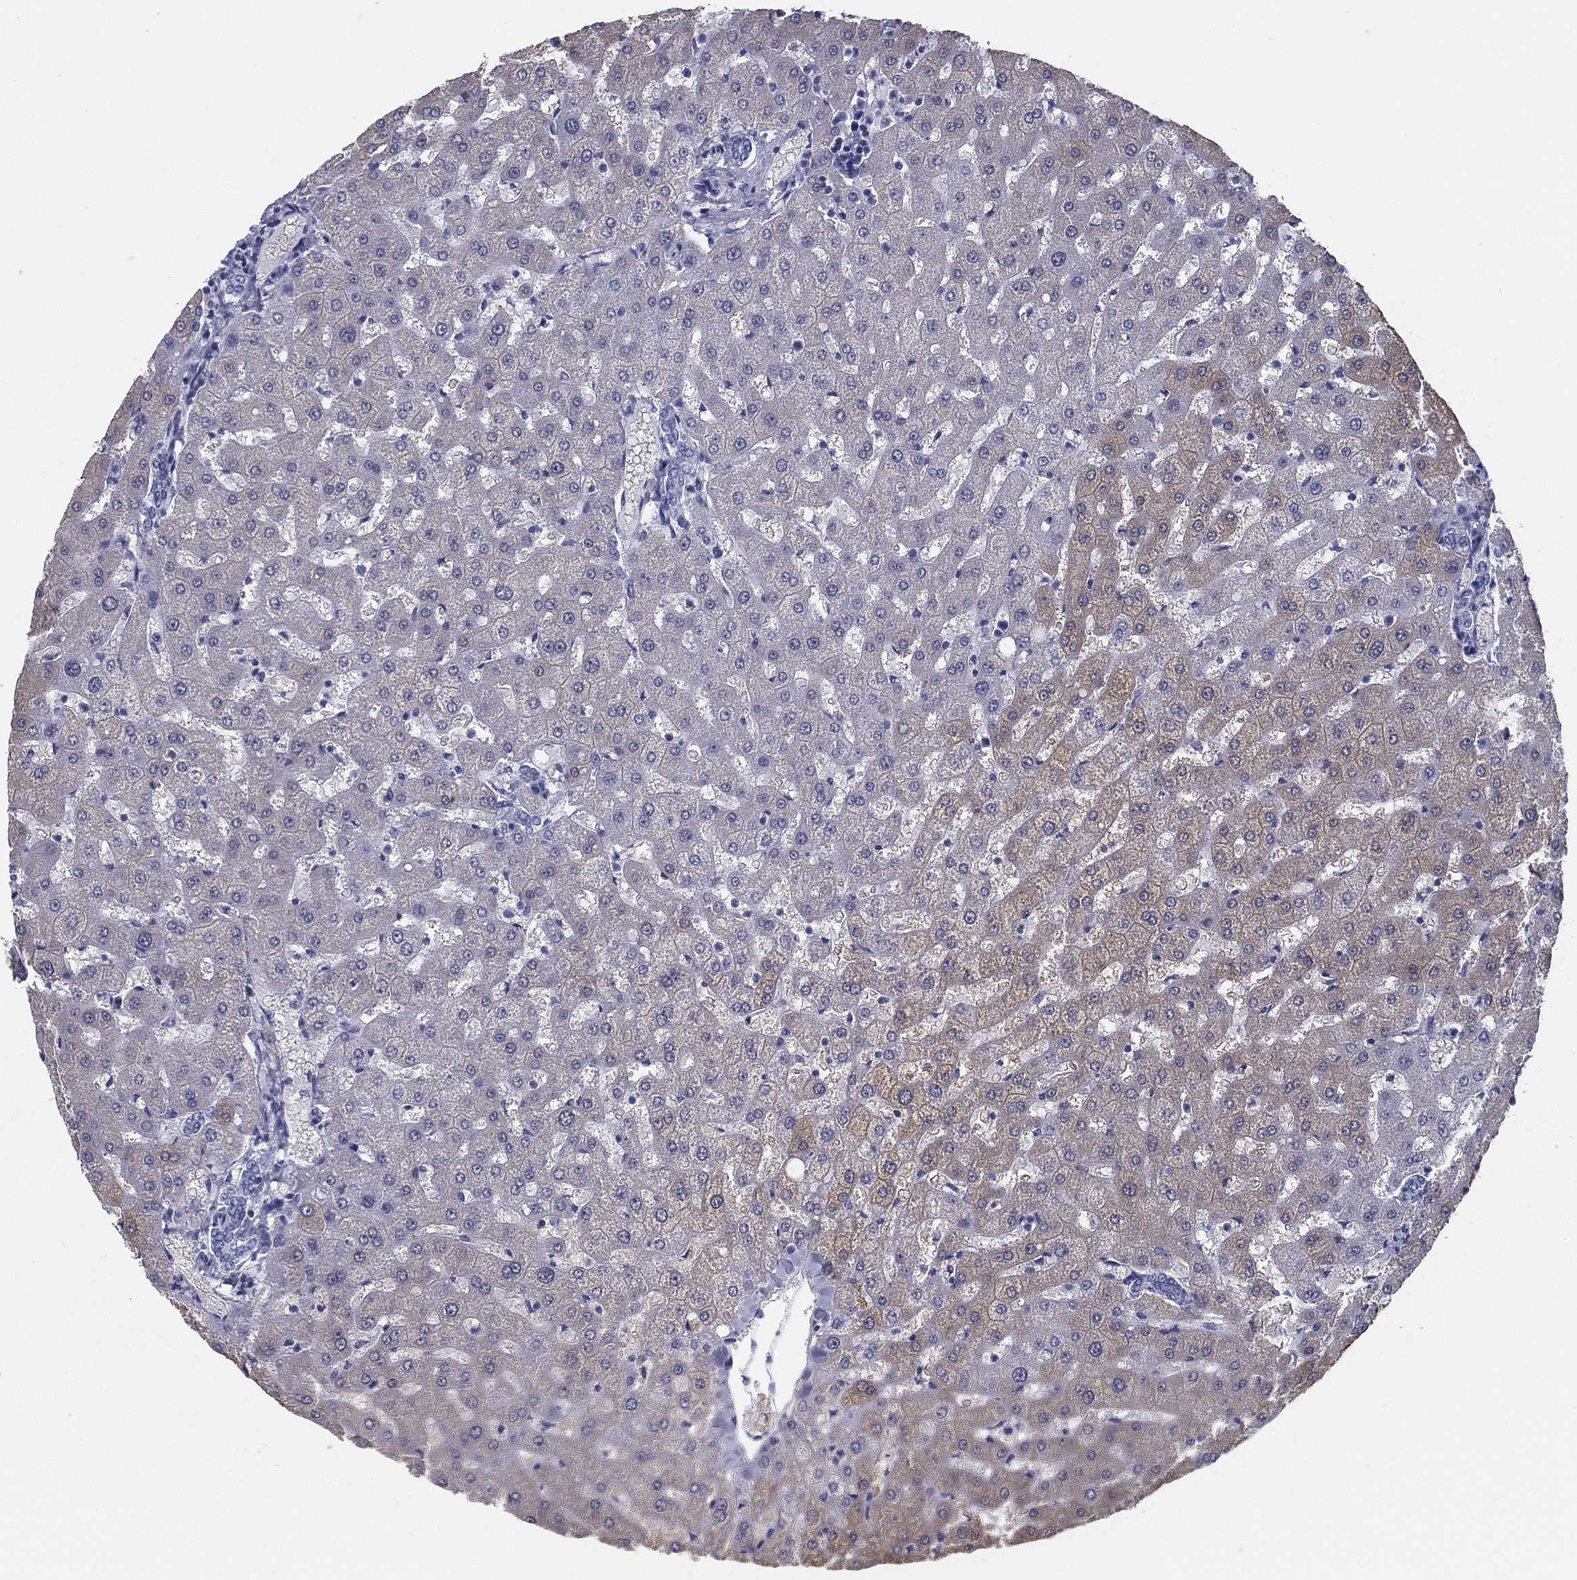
{"staining": {"intensity": "negative", "quantity": "none", "location": "none"}, "tissue": "liver", "cell_type": "Cholangiocytes", "image_type": "normal", "snomed": [{"axis": "morphology", "description": "Normal tissue, NOS"}, {"axis": "topography", "description": "Liver"}], "caption": "Cholangiocytes are negative for protein expression in normal human liver. Nuclei are stained in blue.", "gene": "TMEM252", "patient": {"sex": "female", "age": 50}}